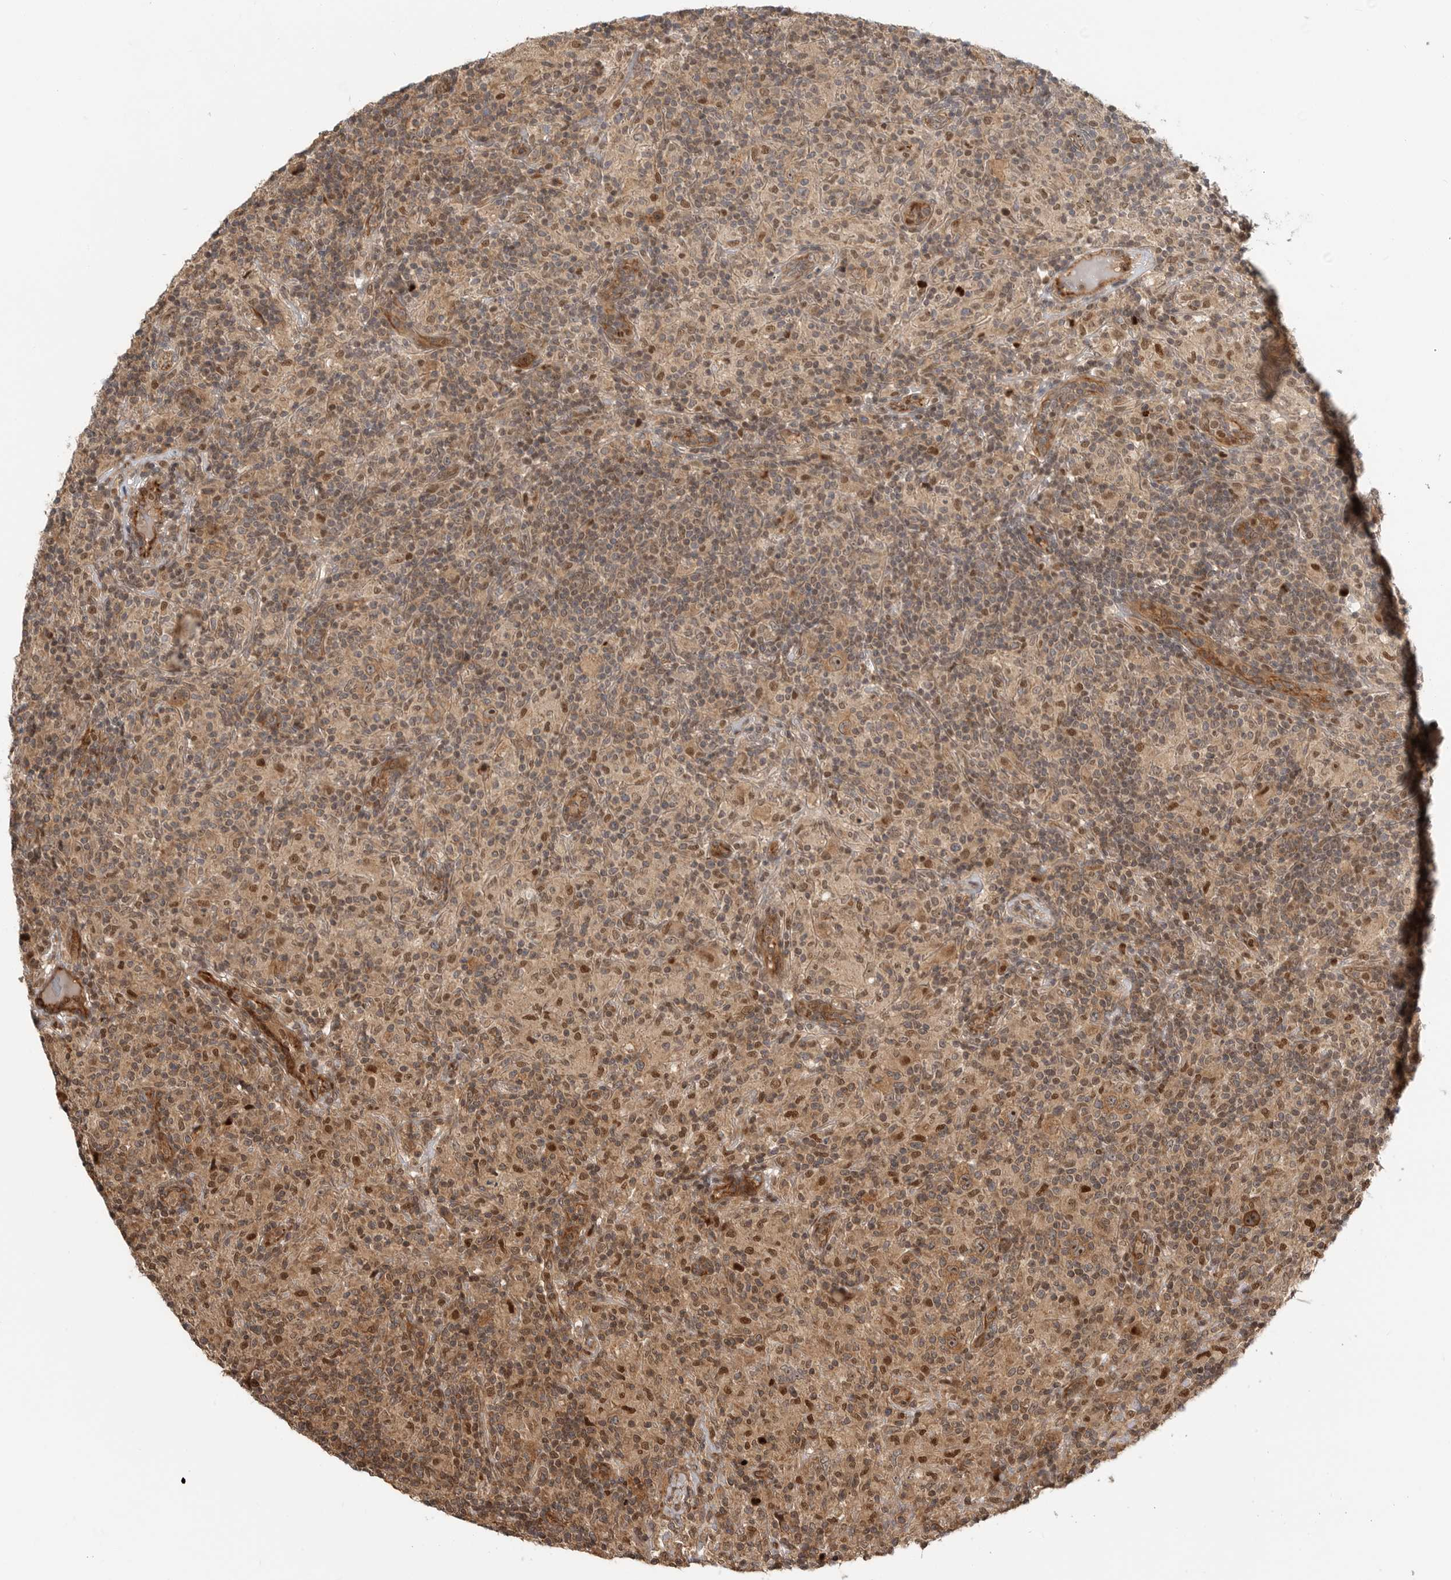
{"staining": {"intensity": "moderate", "quantity": ">75%", "location": "cytoplasmic/membranous,nuclear"}, "tissue": "lymphoma", "cell_type": "Tumor cells", "image_type": "cancer", "snomed": [{"axis": "morphology", "description": "Hodgkin's disease, NOS"}, {"axis": "topography", "description": "Lymph node"}], "caption": "This image demonstrates IHC staining of Hodgkin's disease, with medium moderate cytoplasmic/membranous and nuclear positivity in approximately >75% of tumor cells.", "gene": "STRAP", "patient": {"sex": "male", "age": 70}}